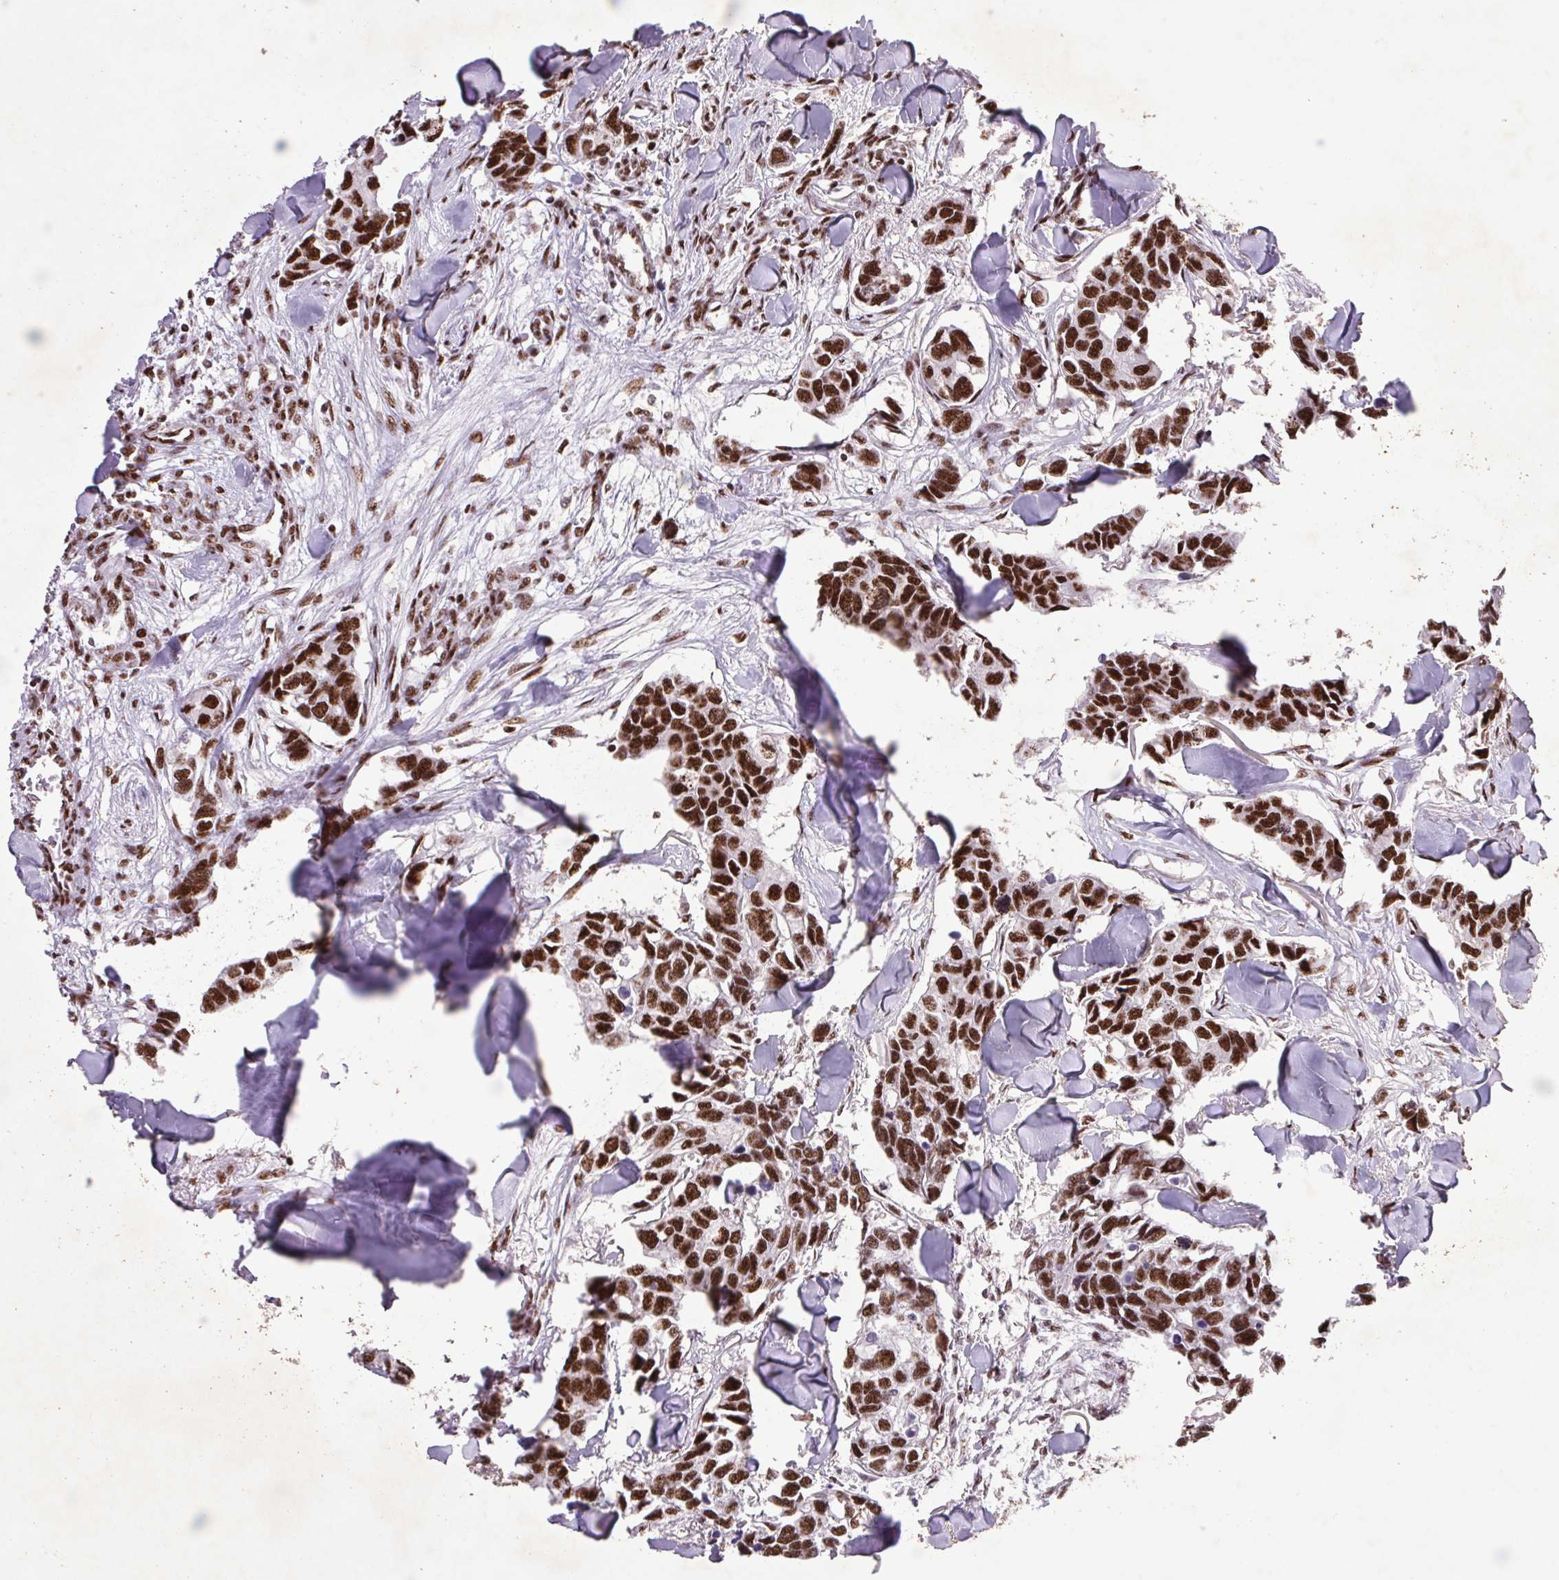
{"staining": {"intensity": "strong", "quantity": ">75%", "location": "nuclear"}, "tissue": "breast cancer", "cell_type": "Tumor cells", "image_type": "cancer", "snomed": [{"axis": "morphology", "description": "Duct carcinoma"}, {"axis": "topography", "description": "Breast"}], "caption": "Breast cancer was stained to show a protein in brown. There is high levels of strong nuclear staining in about >75% of tumor cells.", "gene": "LDLRAD4", "patient": {"sex": "female", "age": 83}}